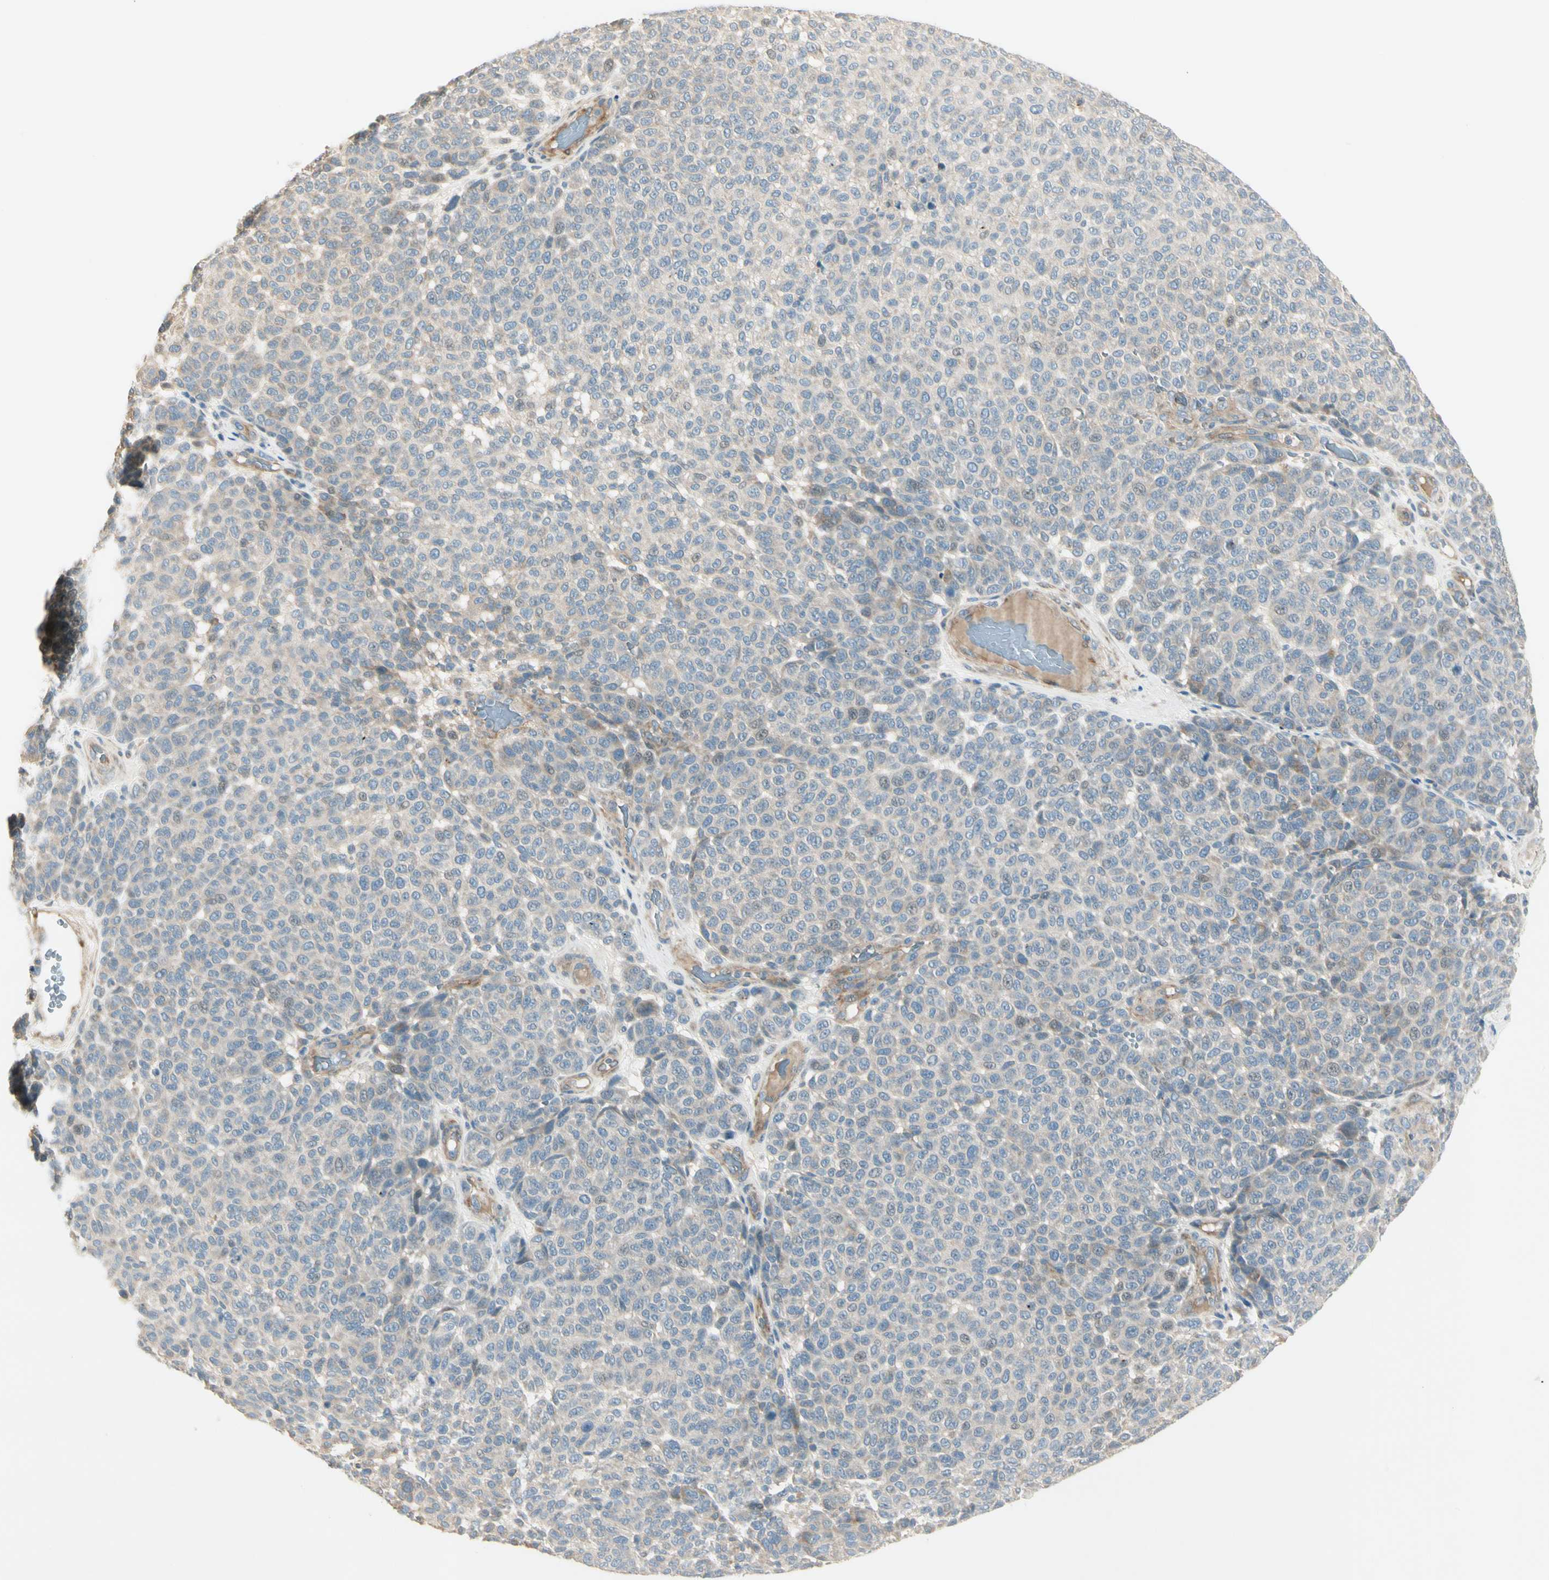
{"staining": {"intensity": "negative", "quantity": "none", "location": "none"}, "tissue": "melanoma", "cell_type": "Tumor cells", "image_type": "cancer", "snomed": [{"axis": "morphology", "description": "Malignant melanoma, NOS"}, {"axis": "topography", "description": "Skin"}], "caption": "Immunohistochemistry (IHC) histopathology image of neoplastic tissue: human malignant melanoma stained with DAB exhibits no significant protein positivity in tumor cells.", "gene": "ADGRA3", "patient": {"sex": "male", "age": 59}}